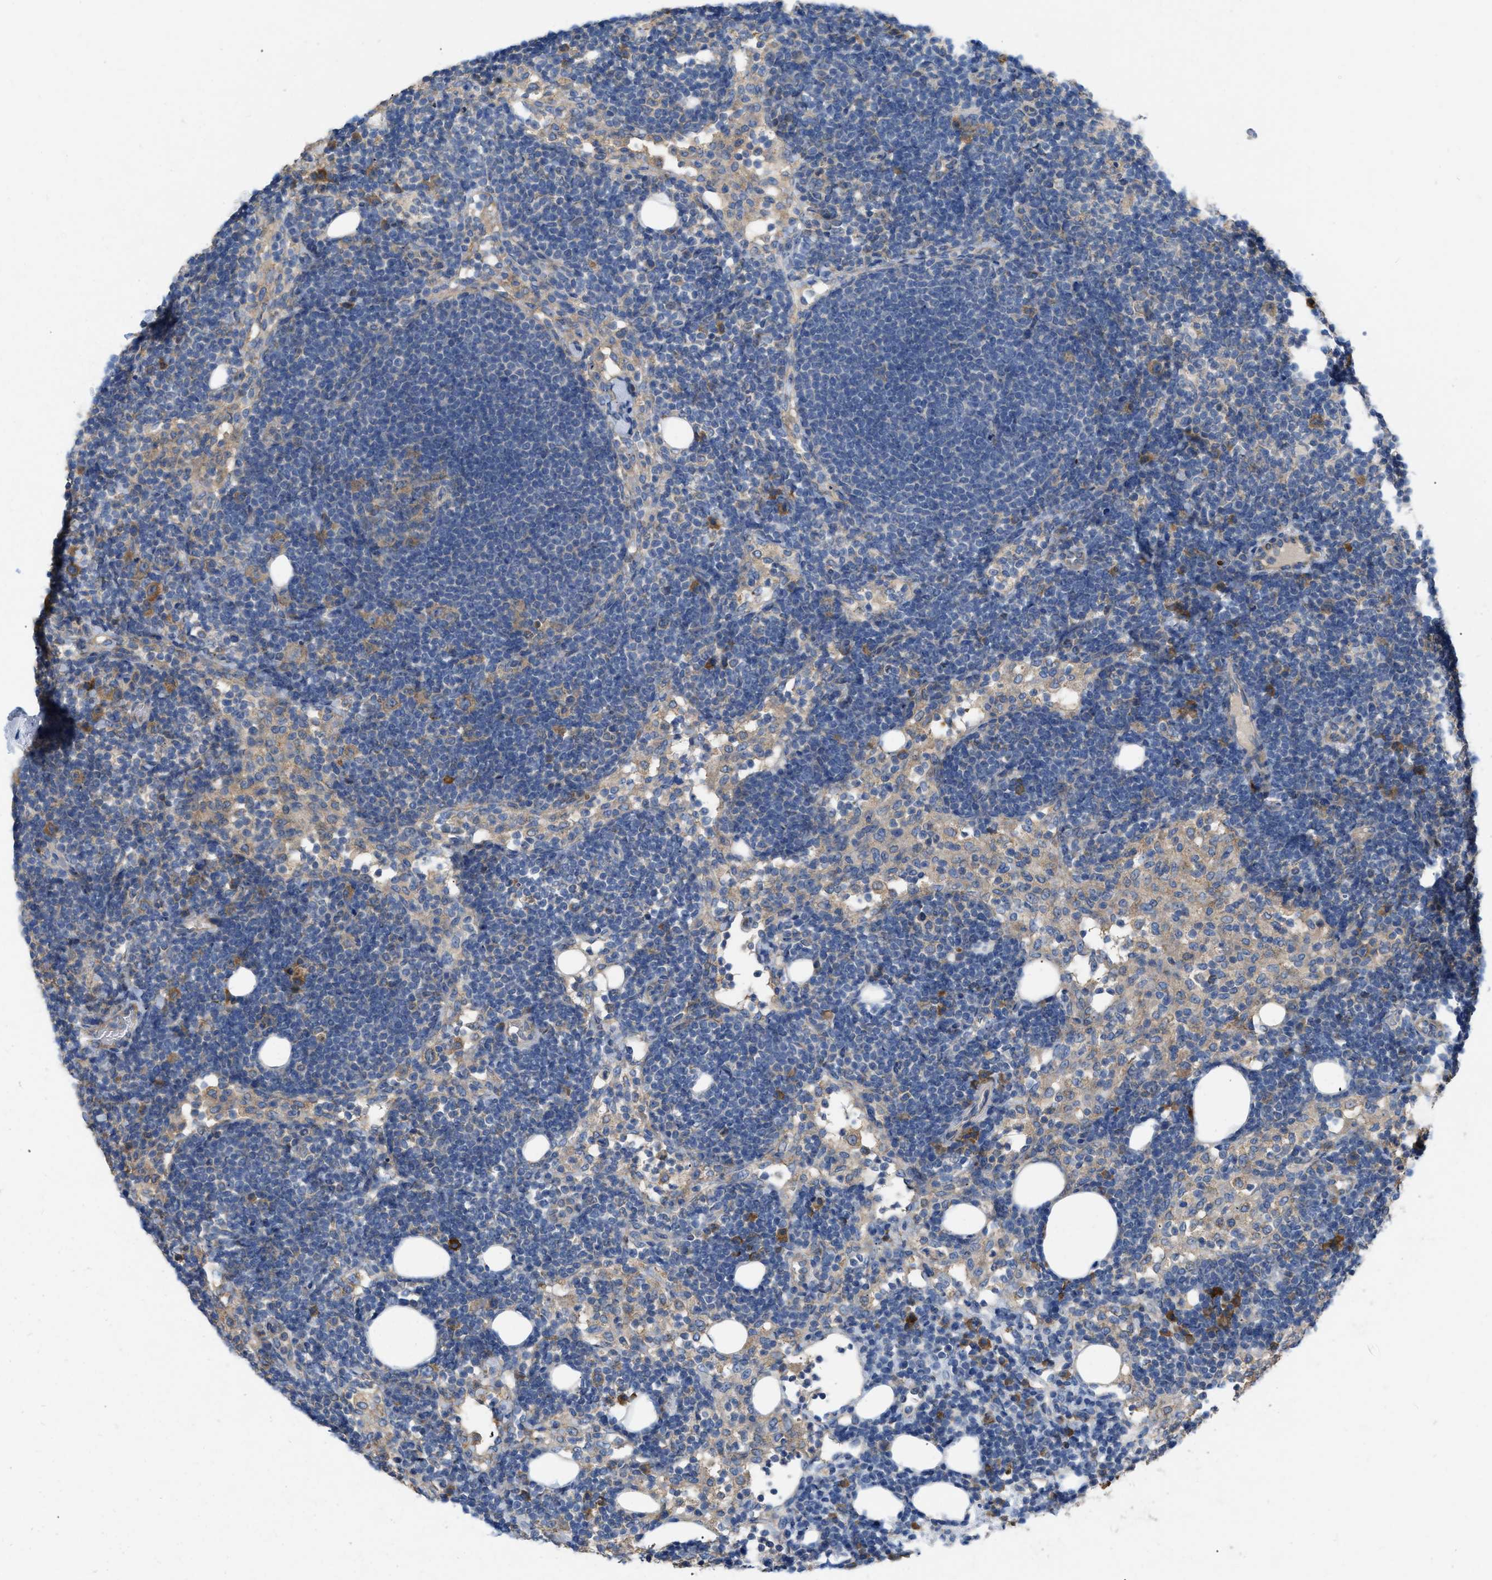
{"staining": {"intensity": "negative", "quantity": "none", "location": "none"}, "tissue": "lymph node", "cell_type": "Germinal center cells", "image_type": "normal", "snomed": [{"axis": "morphology", "description": "Normal tissue, NOS"}, {"axis": "morphology", "description": "Carcinoid, malignant, NOS"}, {"axis": "topography", "description": "Lymph node"}], "caption": "This micrograph is of benign lymph node stained with IHC to label a protein in brown with the nuclei are counter-stained blue. There is no positivity in germinal center cells.", "gene": "TMEM131", "patient": {"sex": "male", "age": 47}}